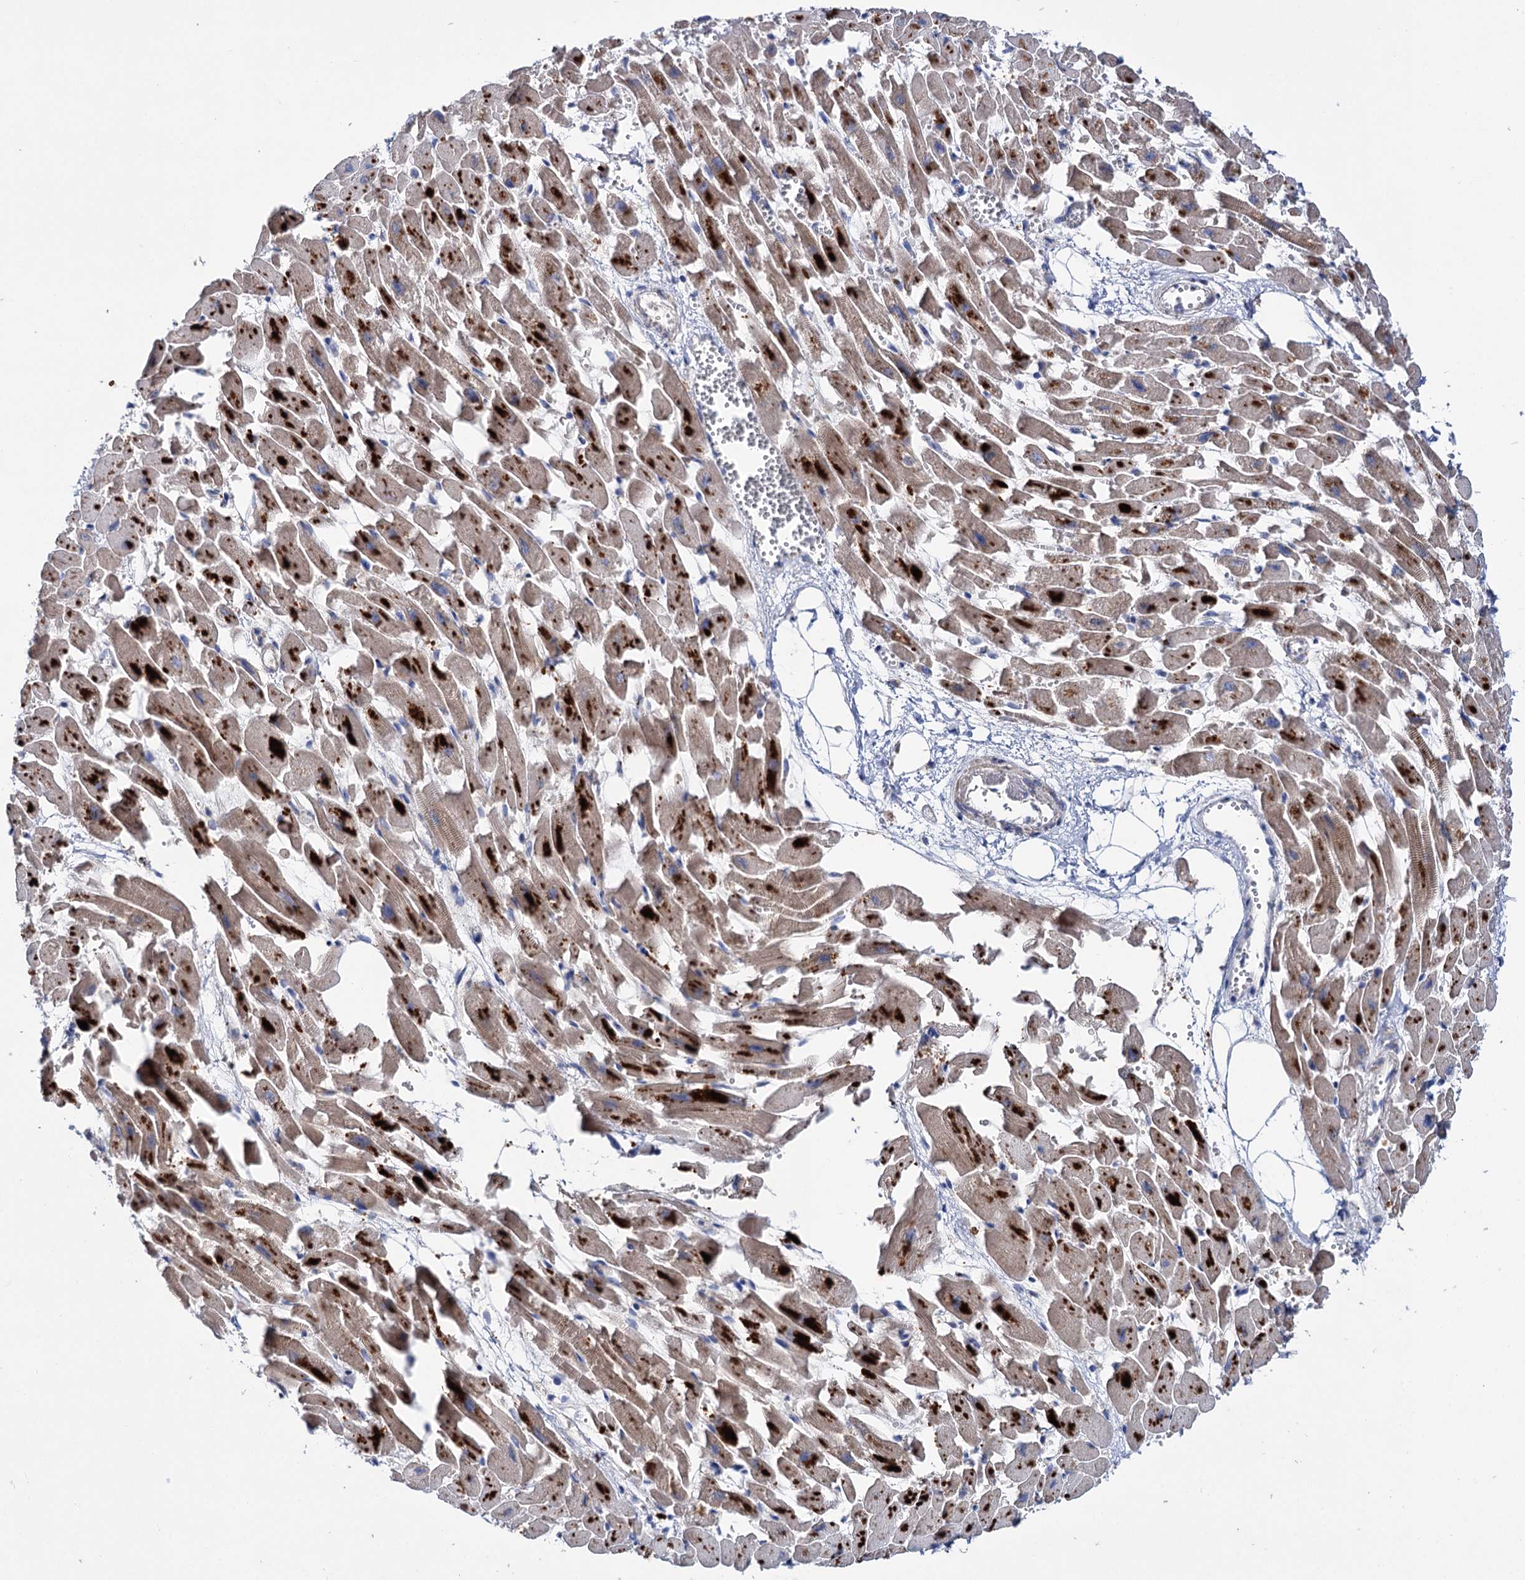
{"staining": {"intensity": "moderate", "quantity": ">75%", "location": "cytoplasmic/membranous"}, "tissue": "heart muscle", "cell_type": "Cardiomyocytes", "image_type": "normal", "snomed": [{"axis": "morphology", "description": "Normal tissue, NOS"}, {"axis": "topography", "description": "Heart"}], "caption": "This photomicrograph demonstrates immunohistochemistry (IHC) staining of unremarkable heart muscle, with medium moderate cytoplasmic/membranous staining in about >75% of cardiomyocytes.", "gene": "CLPB", "patient": {"sex": "female", "age": 64}}